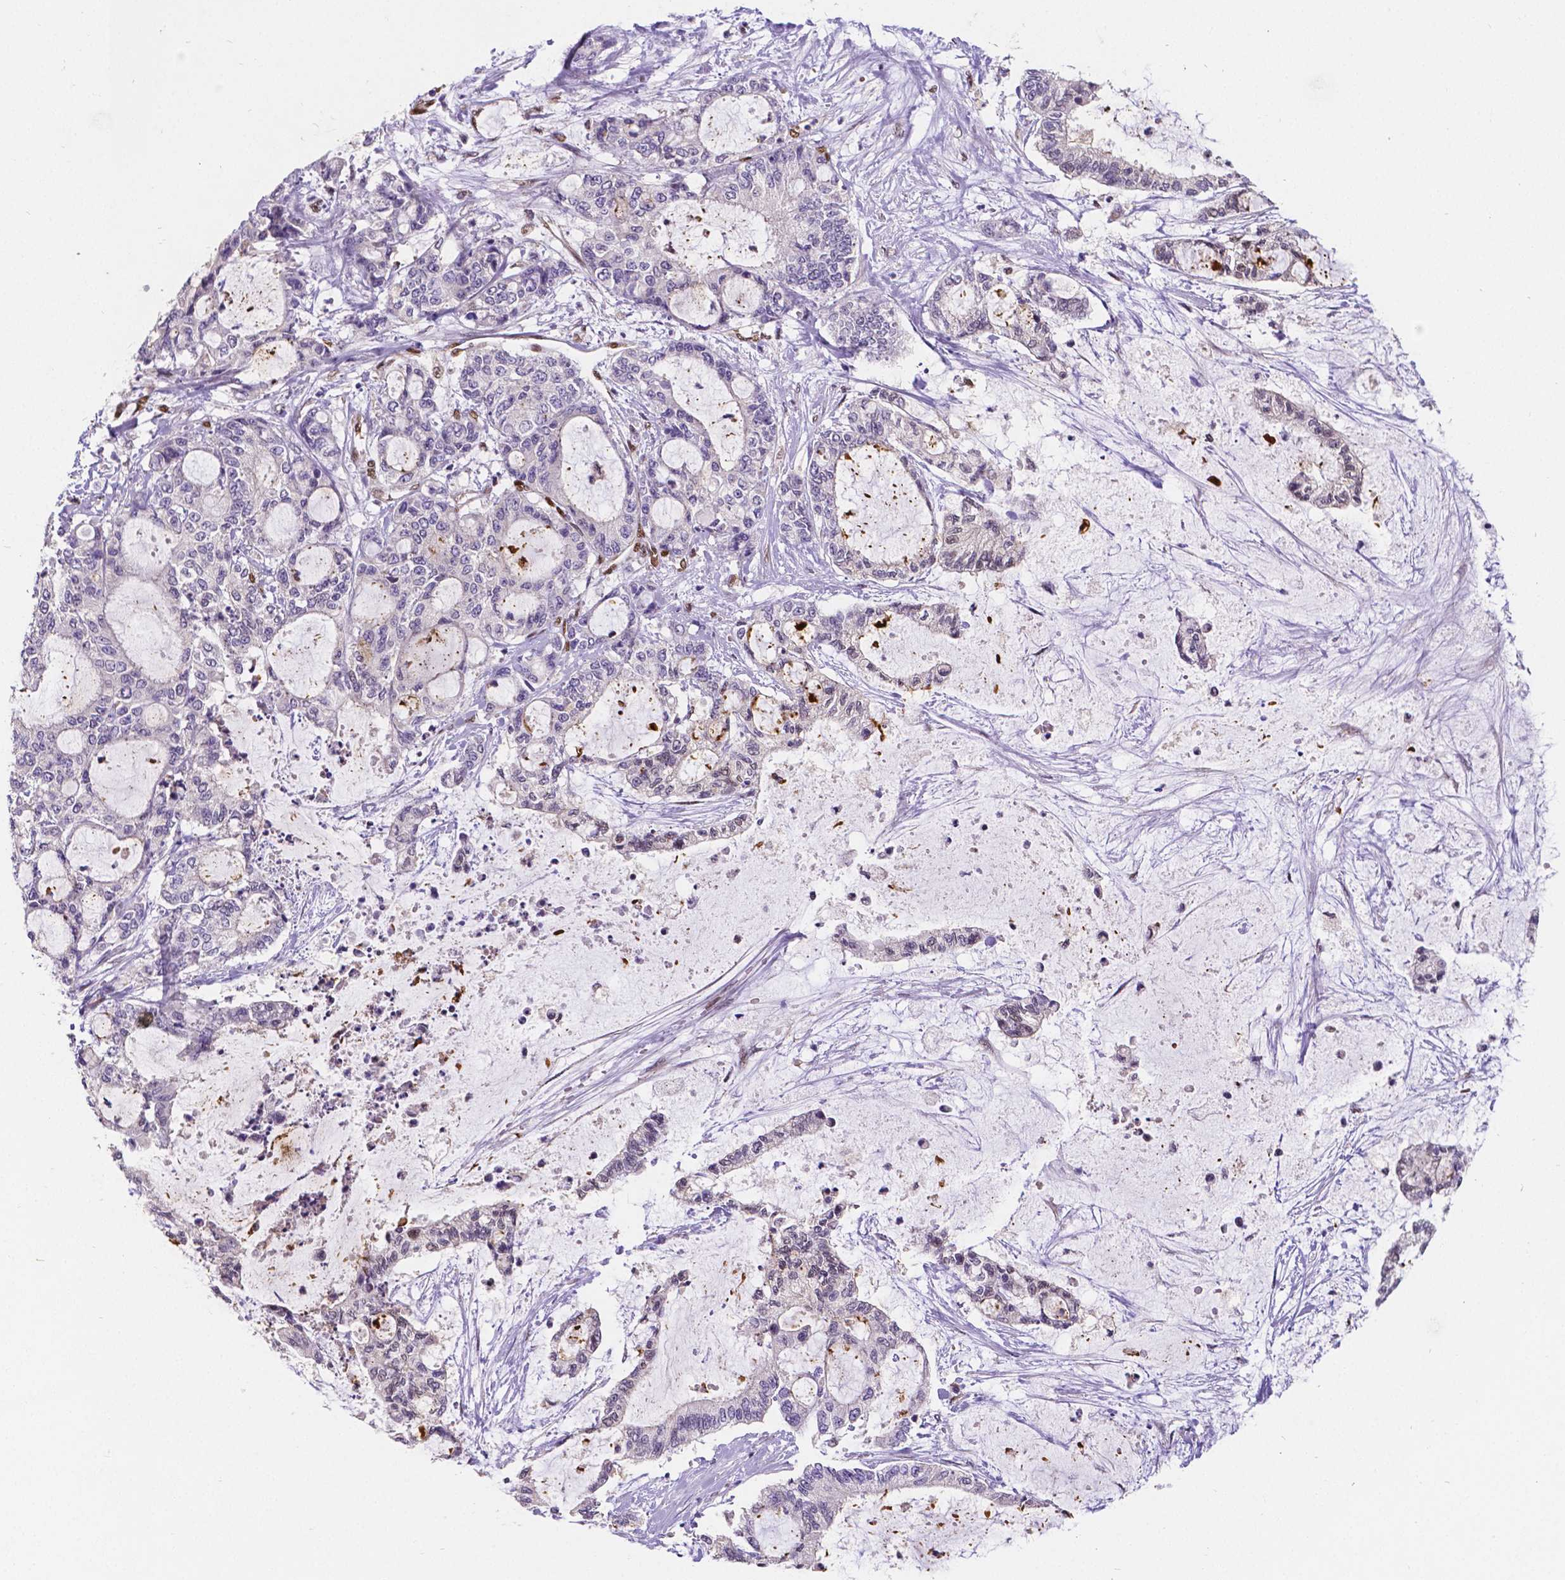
{"staining": {"intensity": "negative", "quantity": "none", "location": "none"}, "tissue": "liver cancer", "cell_type": "Tumor cells", "image_type": "cancer", "snomed": [{"axis": "morphology", "description": "Normal tissue, NOS"}, {"axis": "morphology", "description": "Cholangiocarcinoma"}, {"axis": "topography", "description": "Liver"}, {"axis": "topography", "description": "Peripheral nerve tissue"}], "caption": "IHC photomicrograph of neoplastic tissue: liver cancer (cholangiocarcinoma) stained with DAB shows no significant protein positivity in tumor cells. Nuclei are stained in blue.", "gene": "MEF2C", "patient": {"sex": "female", "age": 73}}